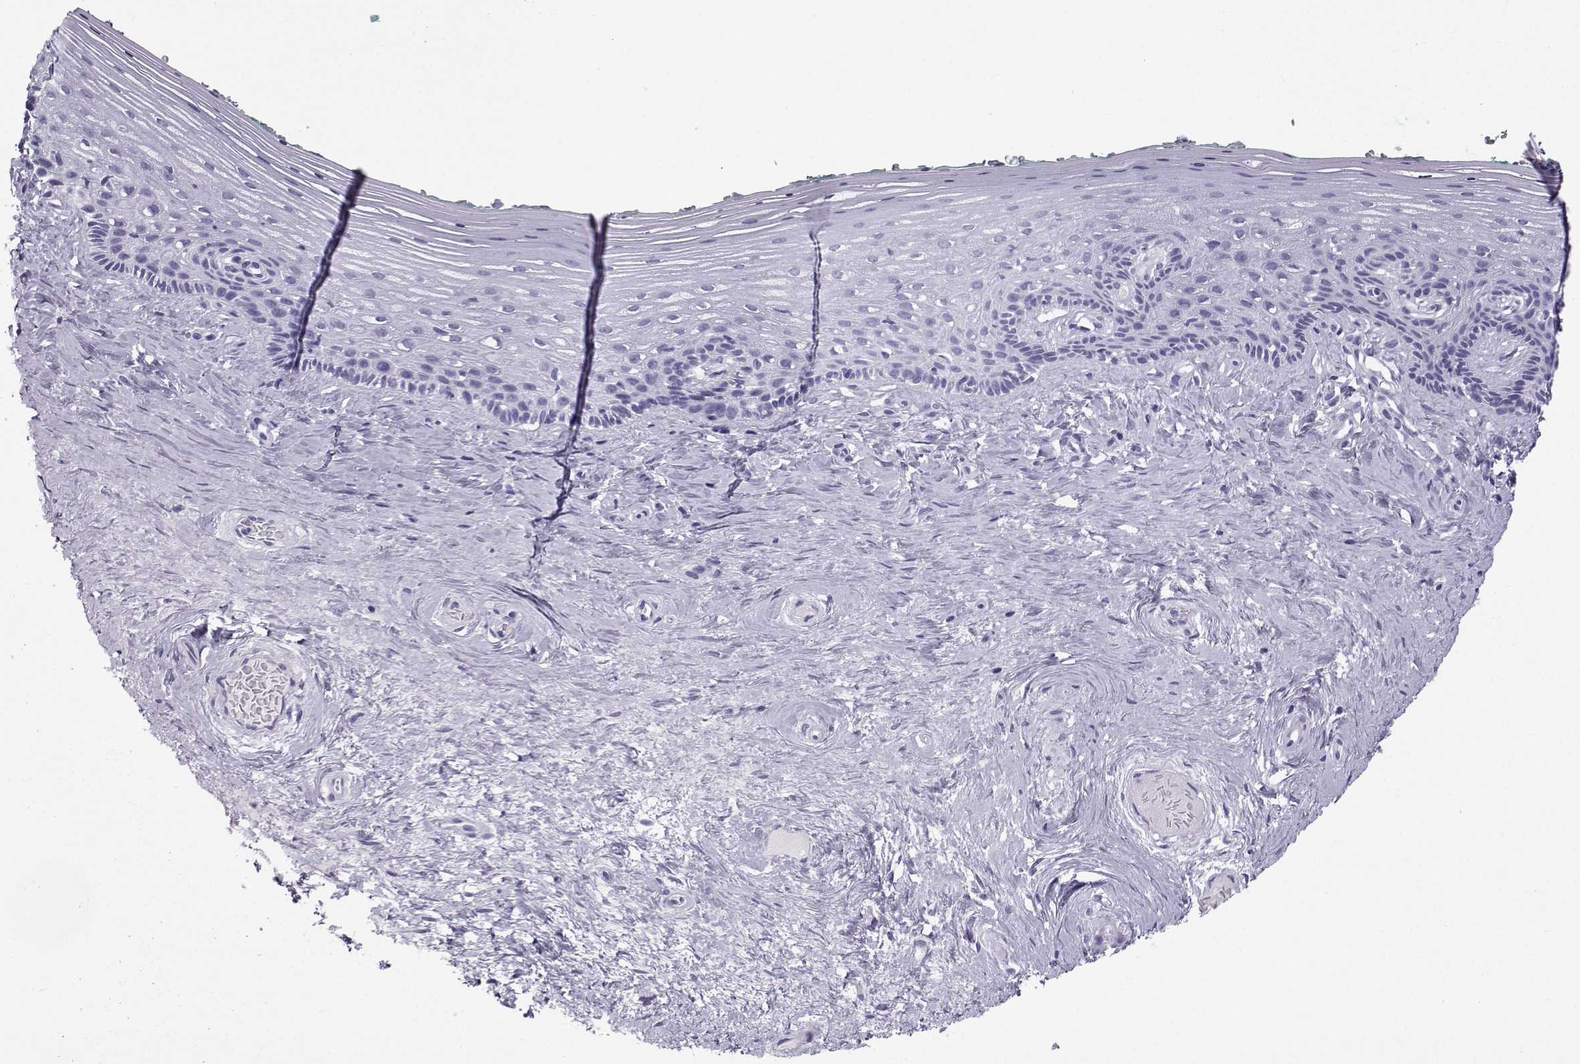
{"staining": {"intensity": "negative", "quantity": "none", "location": "none"}, "tissue": "vagina", "cell_type": "Squamous epithelial cells", "image_type": "normal", "snomed": [{"axis": "morphology", "description": "Normal tissue, NOS"}, {"axis": "topography", "description": "Vagina"}], "caption": "A histopathology image of vagina stained for a protein demonstrates no brown staining in squamous epithelial cells. (DAB (3,3'-diaminobenzidine) IHC with hematoxylin counter stain).", "gene": "NEFL", "patient": {"sex": "female", "age": 45}}